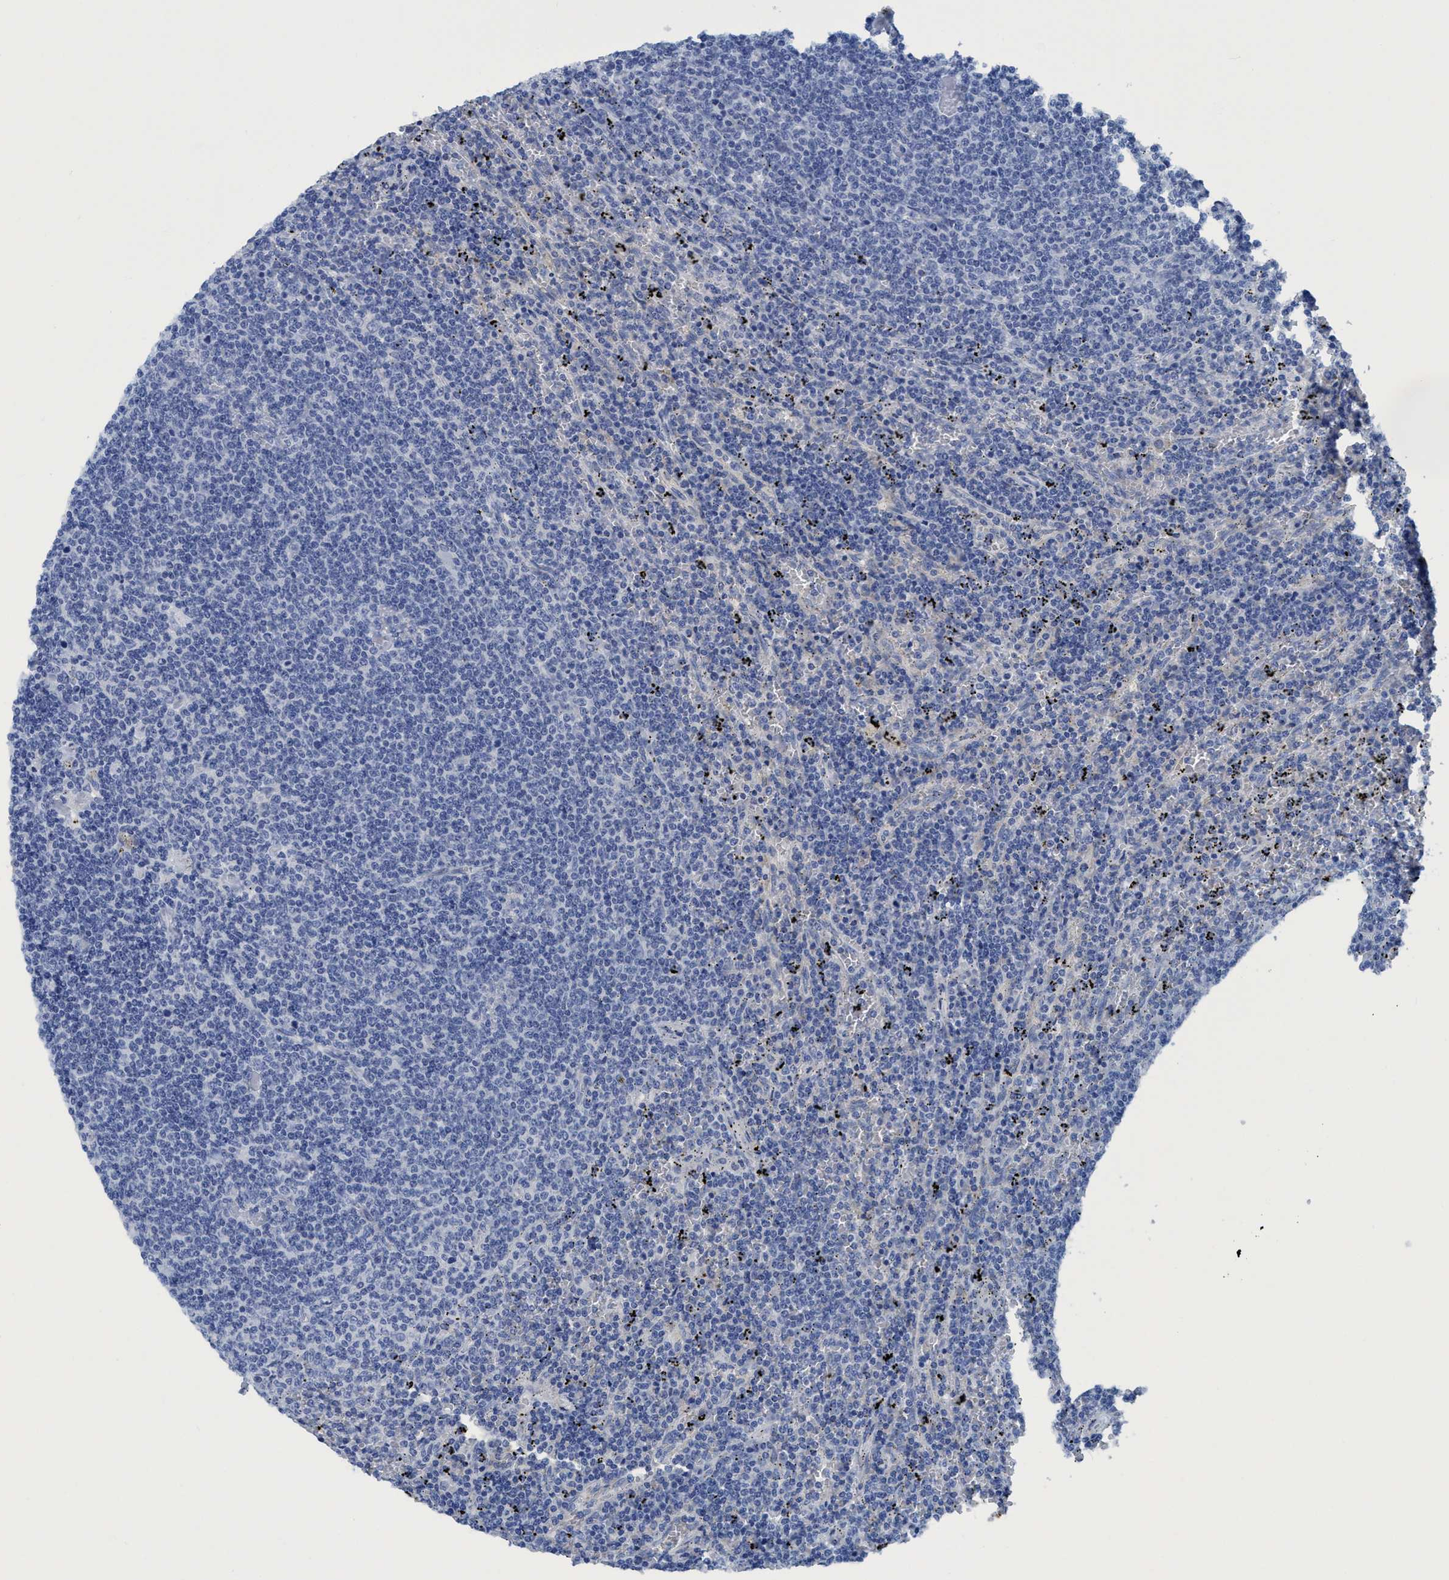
{"staining": {"intensity": "negative", "quantity": "none", "location": "none"}, "tissue": "lymphoma", "cell_type": "Tumor cells", "image_type": "cancer", "snomed": [{"axis": "morphology", "description": "Malignant lymphoma, non-Hodgkin's type, Low grade"}, {"axis": "topography", "description": "Spleen"}], "caption": "Tumor cells are negative for protein expression in human malignant lymphoma, non-Hodgkin's type (low-grade).", "gene": "DNAI1", "patient": {"sex": "female", "age": 50}}